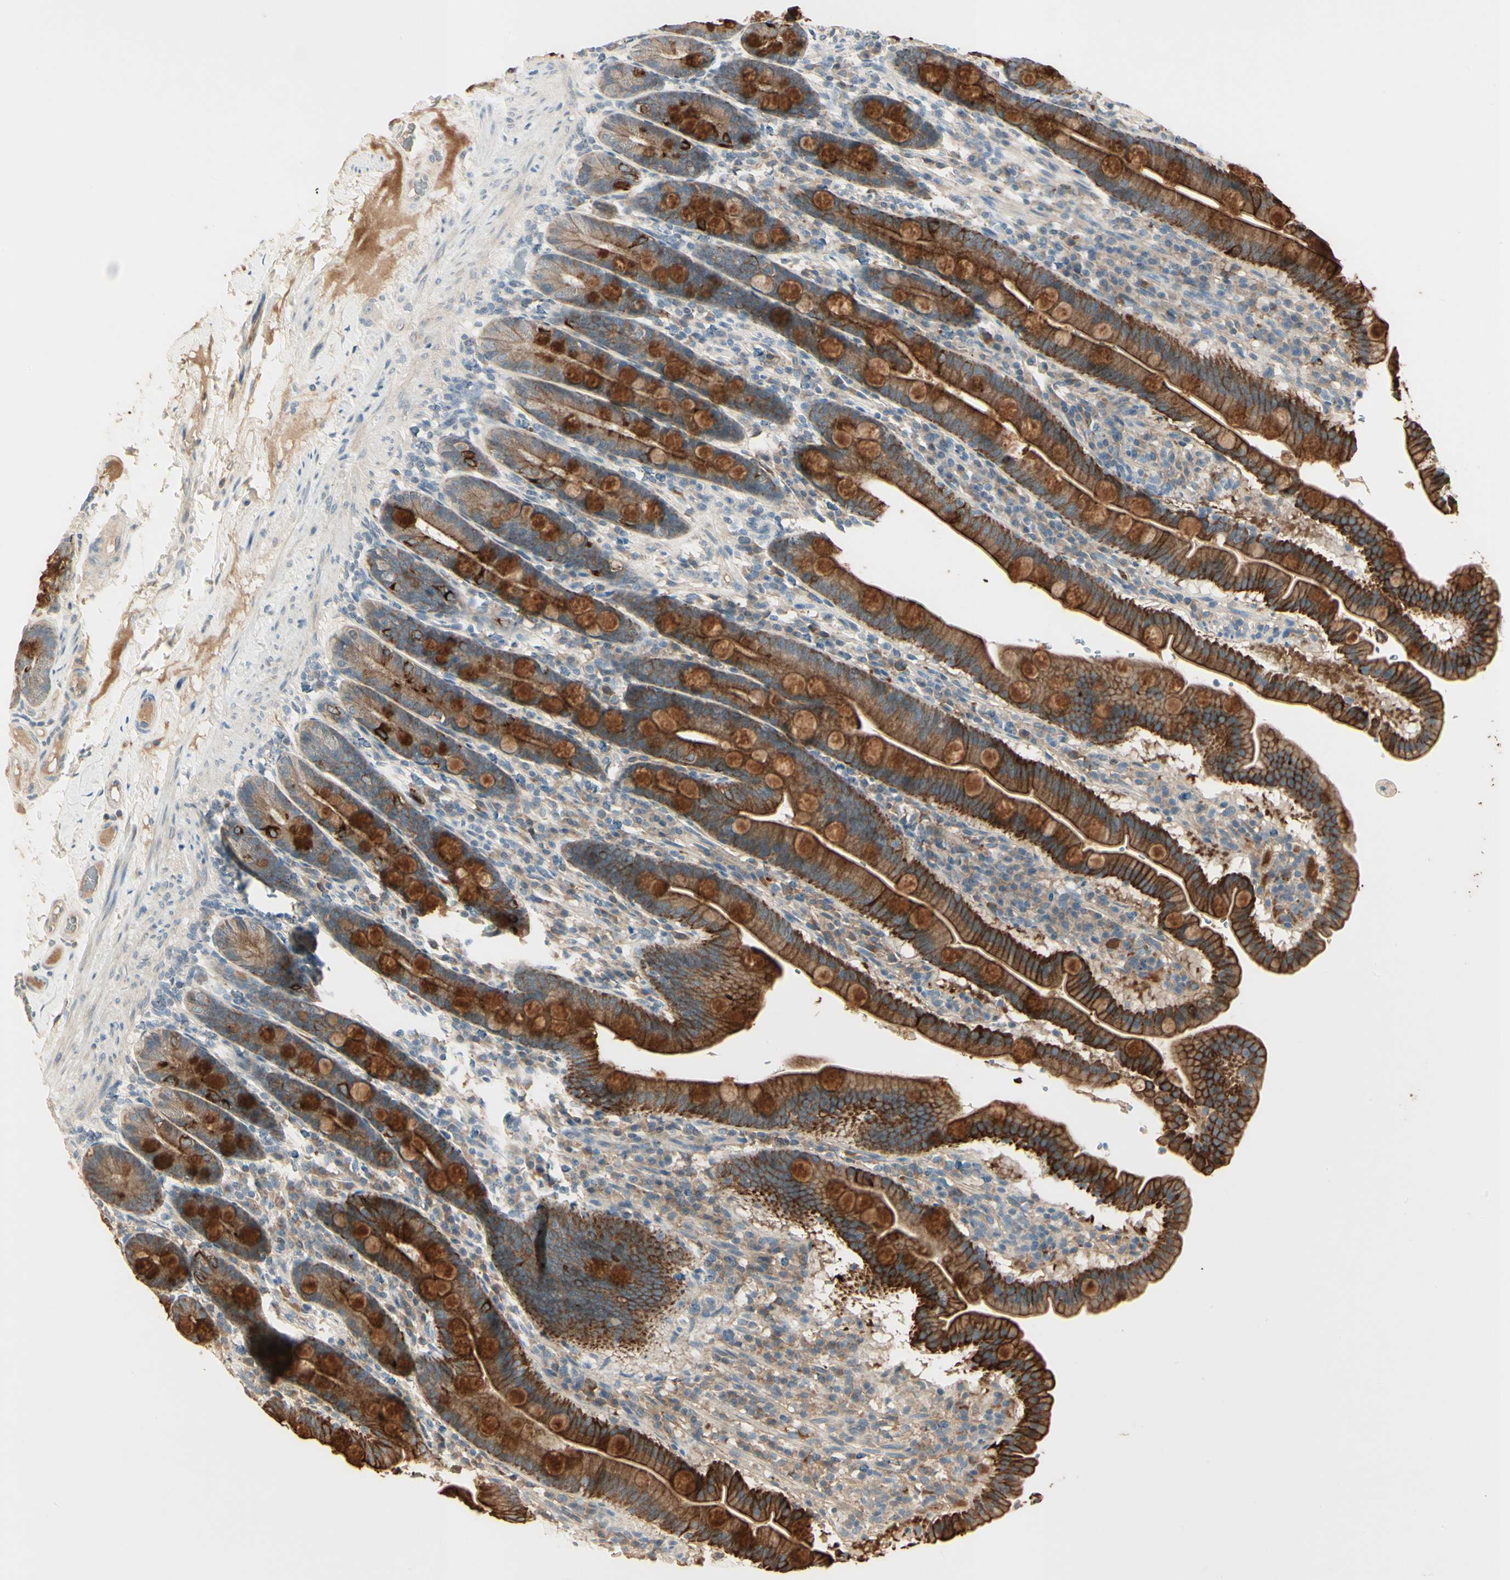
{"staining": {"intensity": "strong", "quantity": ">75%", "location": "cytoplasmic/membranous"}, "tissue": "duodenum", "cell_type": "Glandular cells", "image_type": "normal", "snomed": [{"axis": "morphology", "description": "Normal tissue, NOS"}, {"axis": "topography", "description": "Duodenum"}], "caption": "IHC (DAB (3,3'-diaminobenzidine)) staining of unremarkable human duodenum displays strong cytoplasmic/membranous protein staining in approximately >75% of glandular cells.", "gene": "SKIL", "patient": {"sex": "male", "age": 50}}